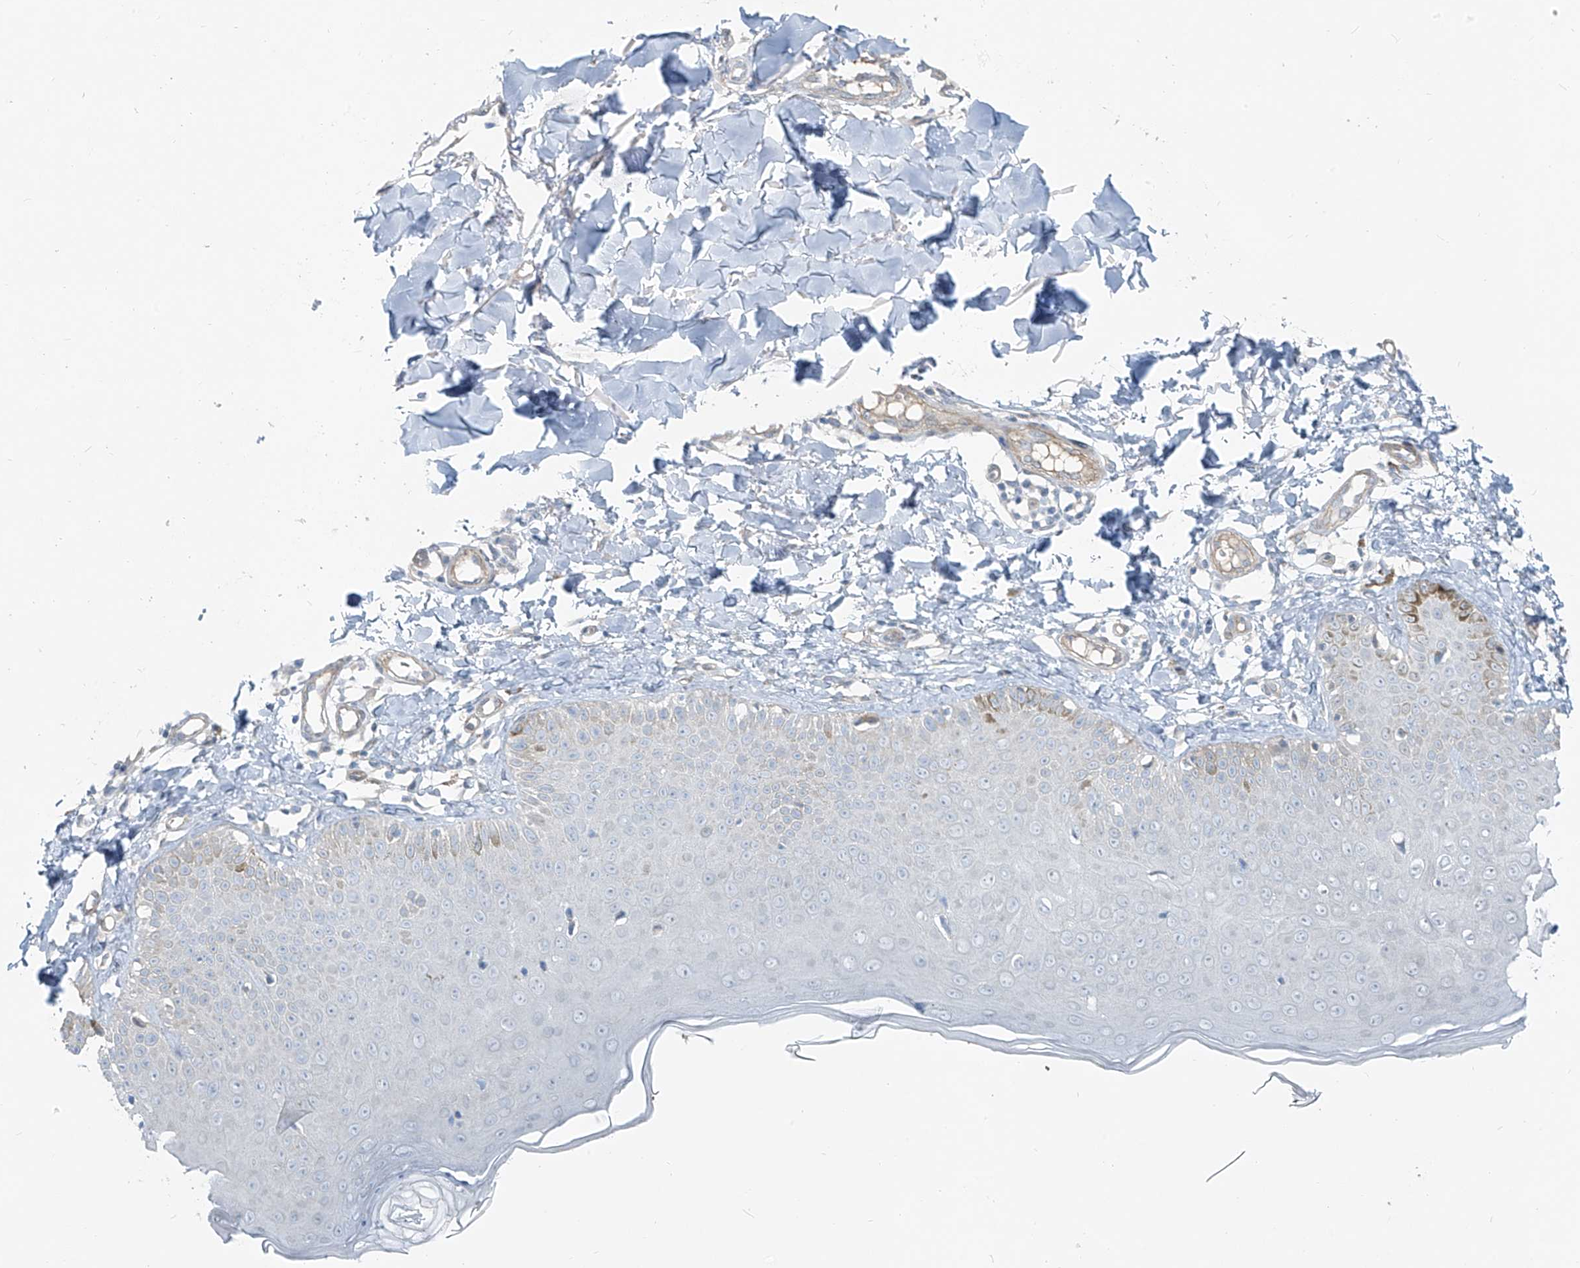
{"staining": {"intensity": "negative", "quantity": "none", "location": "none"}, "tissue": "skin", "cell_type": "Fibroblasts", "image_type": "normal", "snomed": [{"axis": "morphology", "description": "Normal tissue, NOS"}, {"axis": "topography", "description": "Skin"}], "caption": "Immunohistochemistry of normal skin shows no staining in fibroblasts. (Brightfield microscopy of DAB (3,3'-diaminobenzidine) IHC at high magnification).", "gene": "TNS2", "patient": {"sex": "male", "age": 52}}